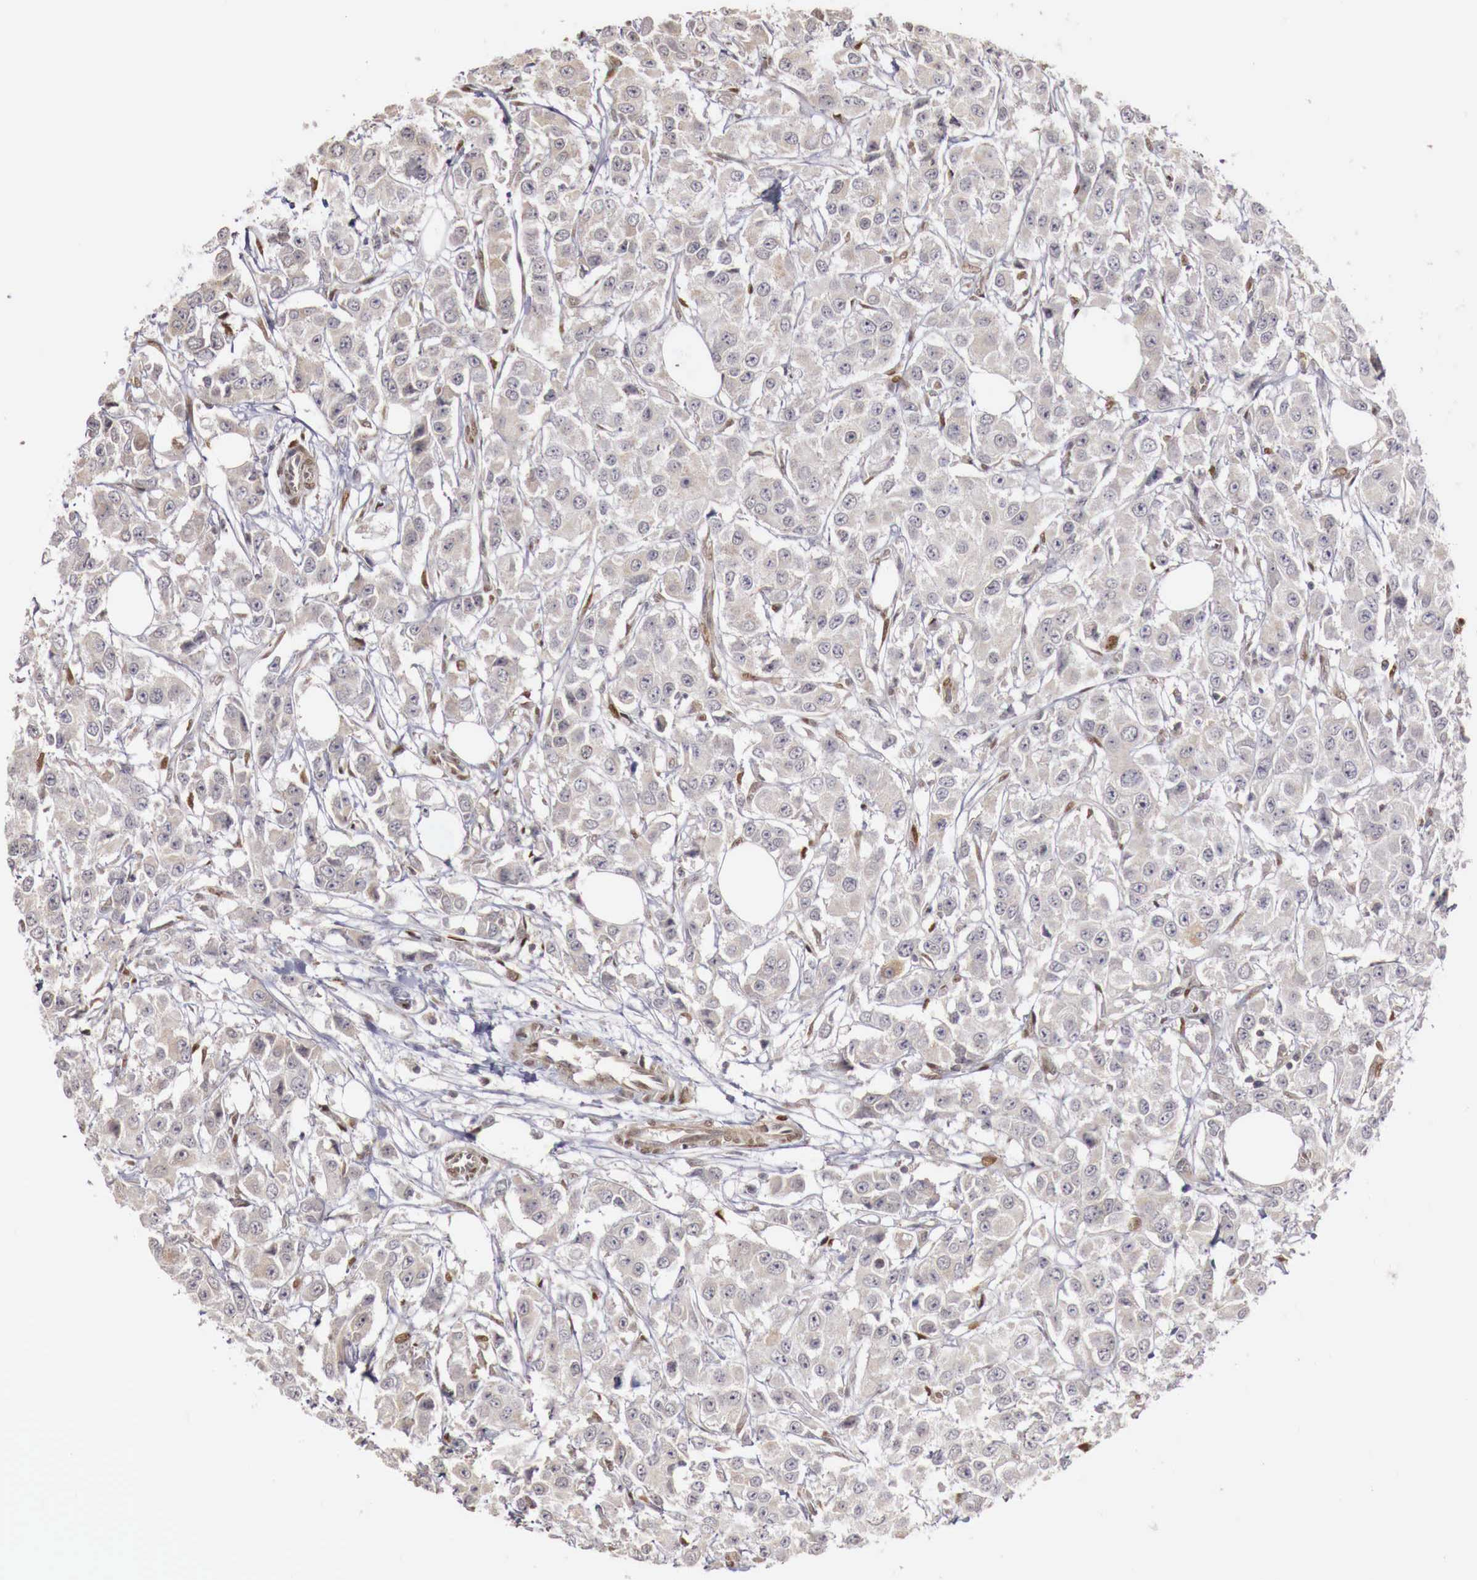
{"staining": {"intensity": "negative", "quantity": "none", "location": "none"}, "tissue": "breast cancer", "cell_type": "Tumor cells", "image_type": "cancer", "snomed": [{"axis": "morphology", "description": "Duct carcinoma"}, {"axis": "topography", "description": "Breast"}], "caption": "A high-resolution photomicrograph shows immunohistochemistry staining of breast cancer (infiltrating ductal carcinoma), which shows no significant positivity in tumor cells.", "gene": "KHDRBS2", "patient": {"sex": "female", "age": 58}}